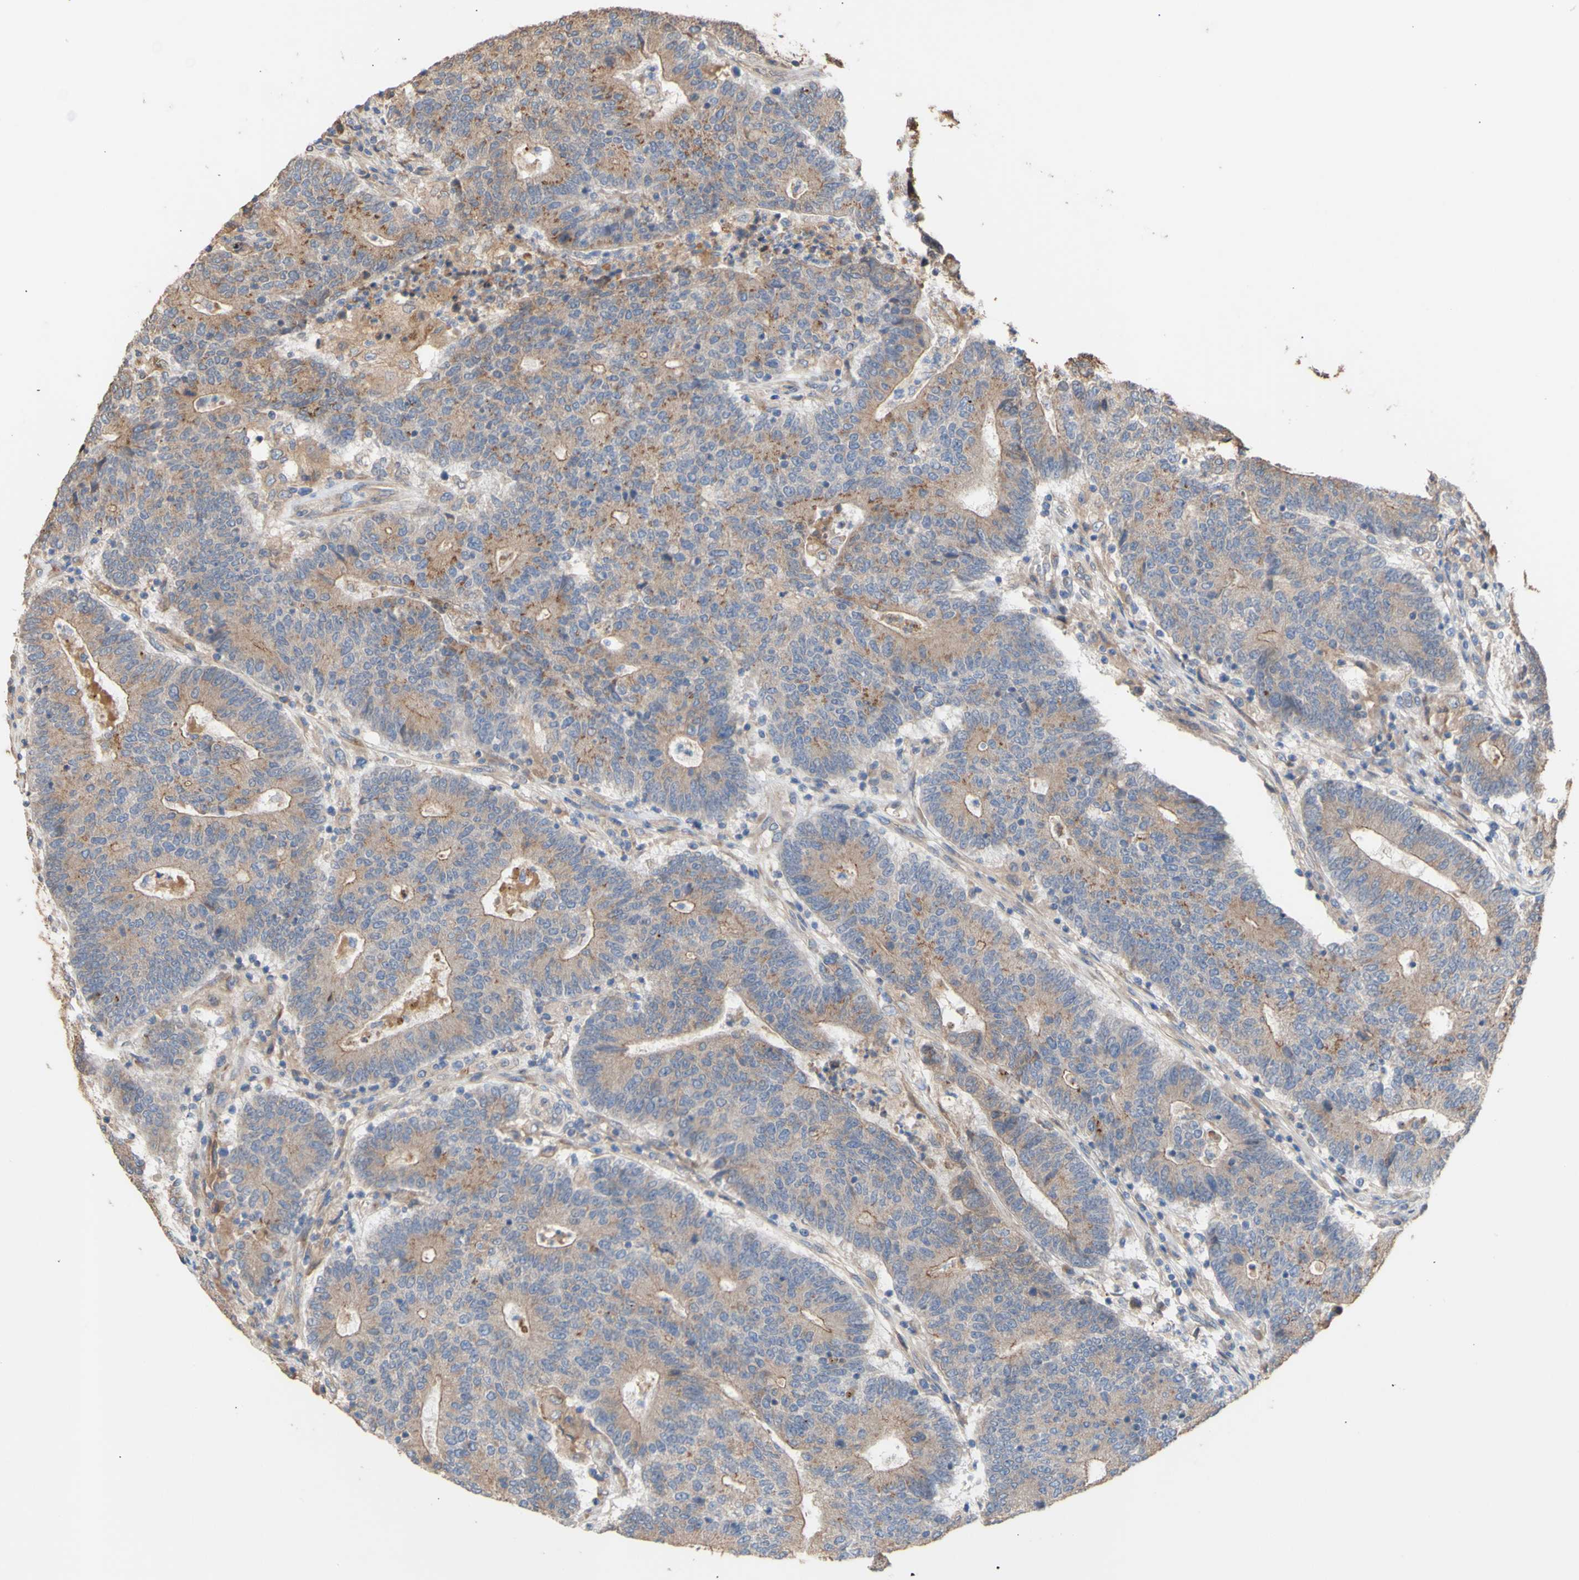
{"staining": {"intensity": "weak", "quantity": ">75%", "location": "cytoplasmic/membranous"}, "tissue": "colorectal cancer", "cell_type": "Tumor cells", "image_type": "cancer", "snomed": [{"axis": "morphology", "description": "Normal tissue, NOS"}, {"axis": "morphology", "description": "Adenocarcinoma, NOS"}, {"axis": "topography", "description": "Colon"}], "caption": "Immunohistochemical staining of human colorectal adenocarcinoma shows weak cytoplasmic/membranous protein expression in about >75% of tumor cells.", "gene": "NECTIN3", "patient": {"sex": "female", "age": 75}}